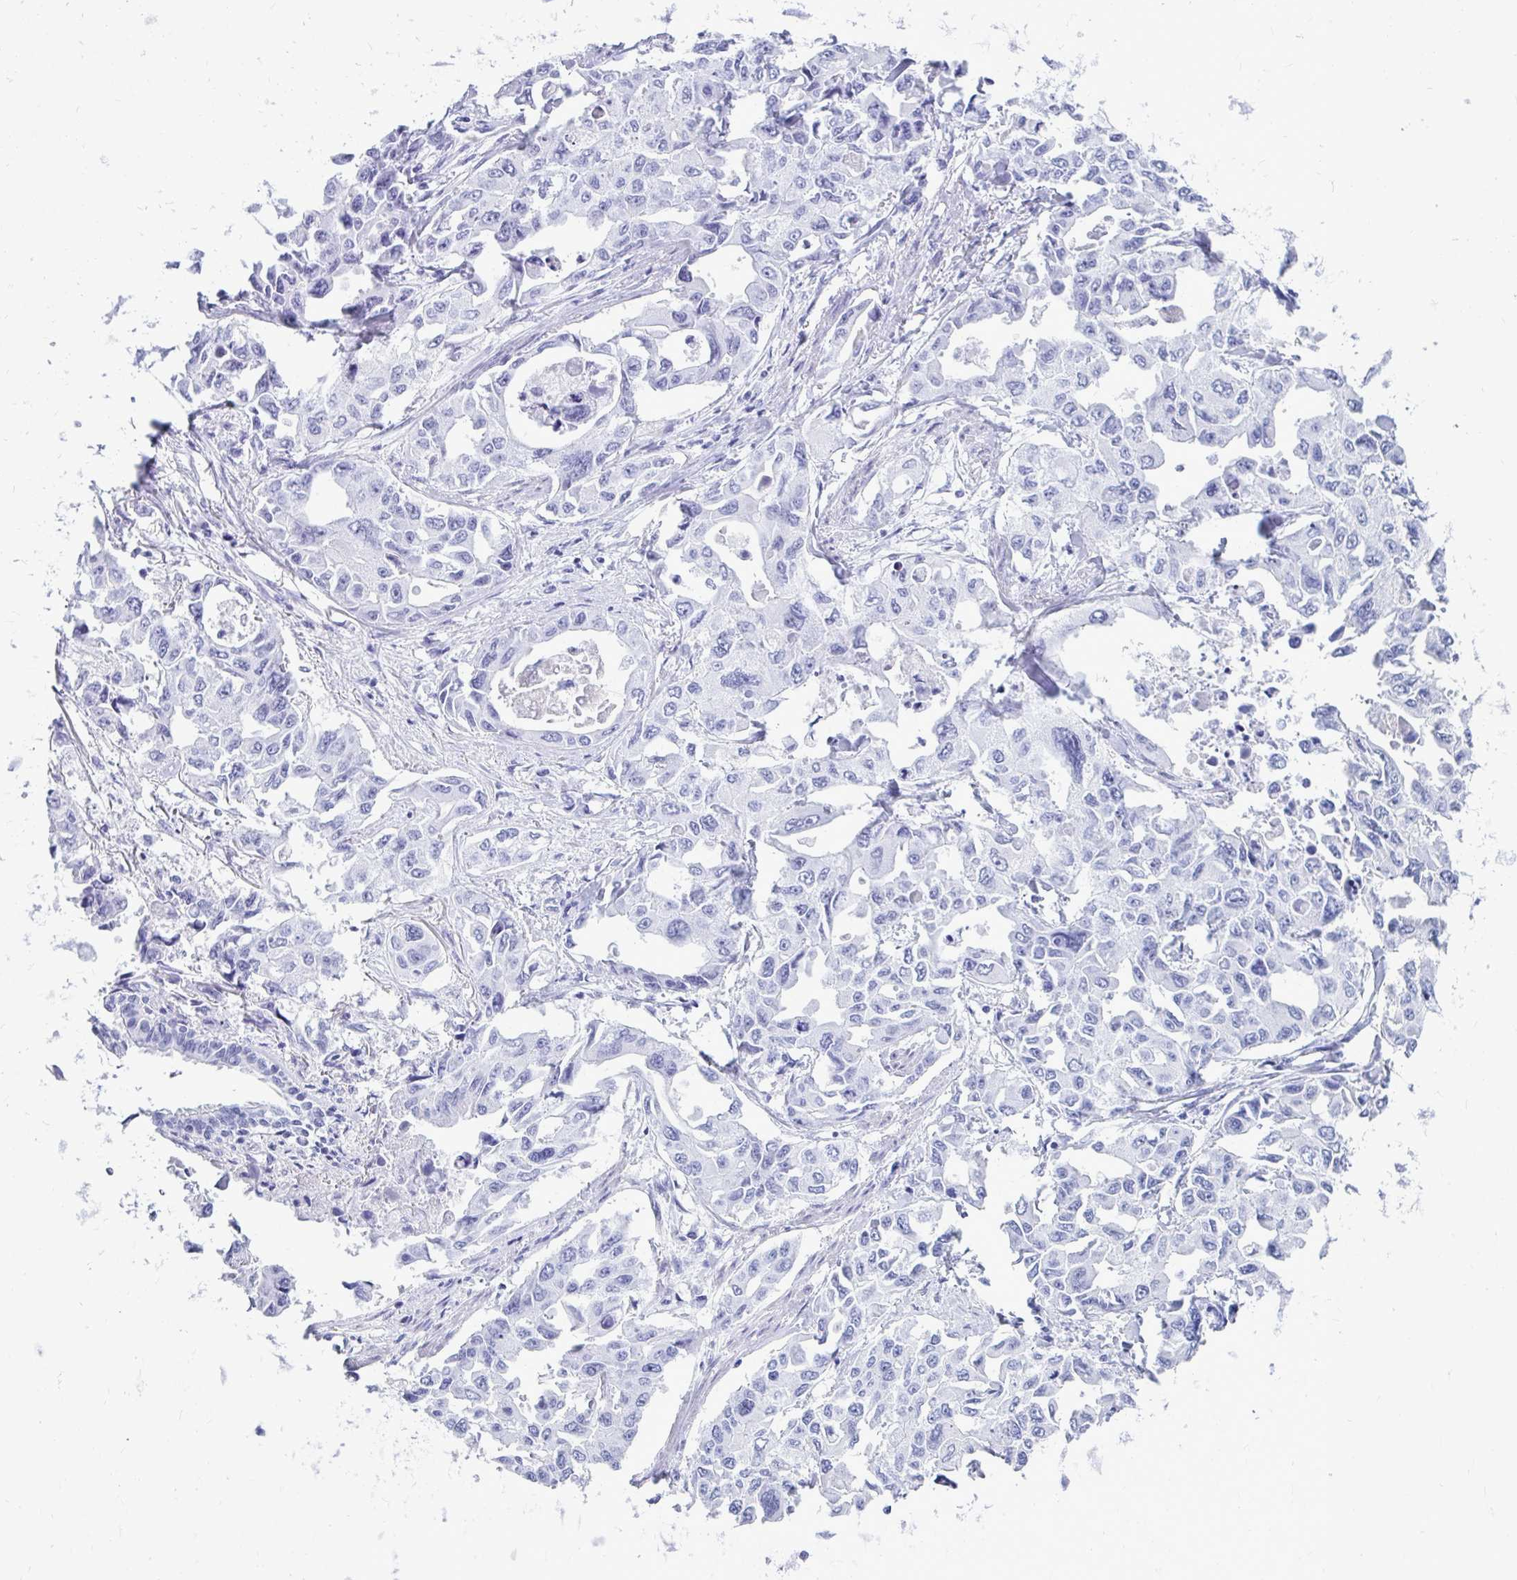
{"staining": {"intensity": "negative", "quantity": "none", "location": "none"}, "tissue": "lung cancer", "cell_type": "Tumor cells", "image_type": "cancer", "snomed": [{"axis": "morphology", "description": "Adenocarcinoma, NOS"}, {"axis": "topography", "description": "Lung"}], "caption": "Tumor cells are negative for brown protein staining in lung cancer (adenocarcinoma). (Stains: DAB immunohistochemistry (IHC) with hematoxylin counter stain, Microscopy: brightfield microscopy at high magnification).", "gene": "OR10R2", "patient": {"sex": "male", "age": 64}}